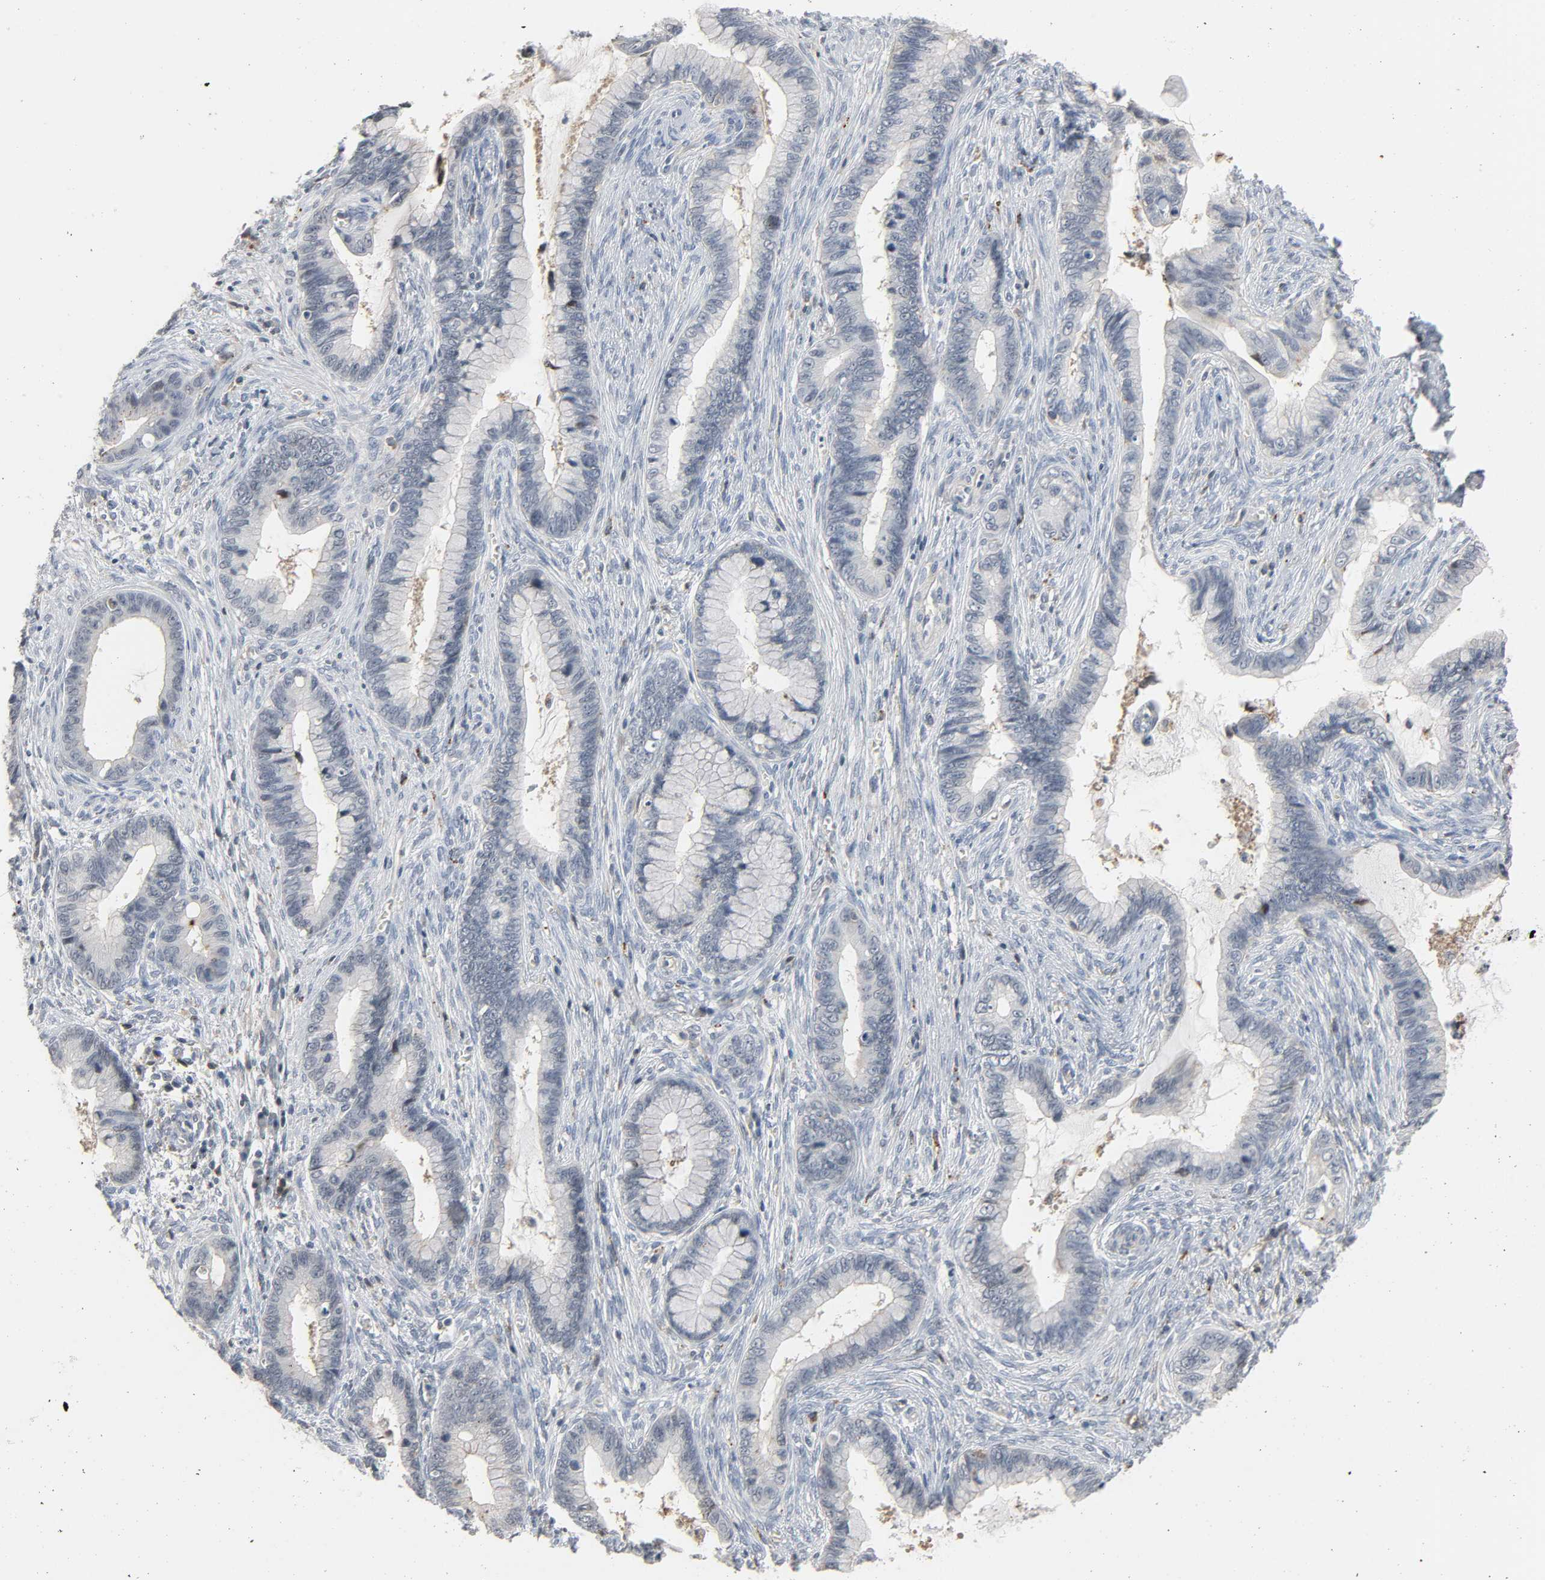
{"staining": {"intensity": "weak", "quantity": "<25%", "location": "cytoplasmic/membranous"}, "tissue": "cervical cancer", "cell_type": "Tumor cells", "image_type": "cancer", "snomed": [{"axis": "morphology", "description": "Adenocarcinoma, NOS"}, {"axis": "topography", "description": "Cervix"}], "caption": "An image of human adenocarcinoma (cervical) is negative for staining in tumor cells. (Stains: DAB (3,3'-diaminobenzidine) immunohistochemistry with hematoxylin counter stain, Microscopy: brightfield microscopy at high magnification).", "gene": "CD4", "patient": {"sex": "female", "age": 44}}